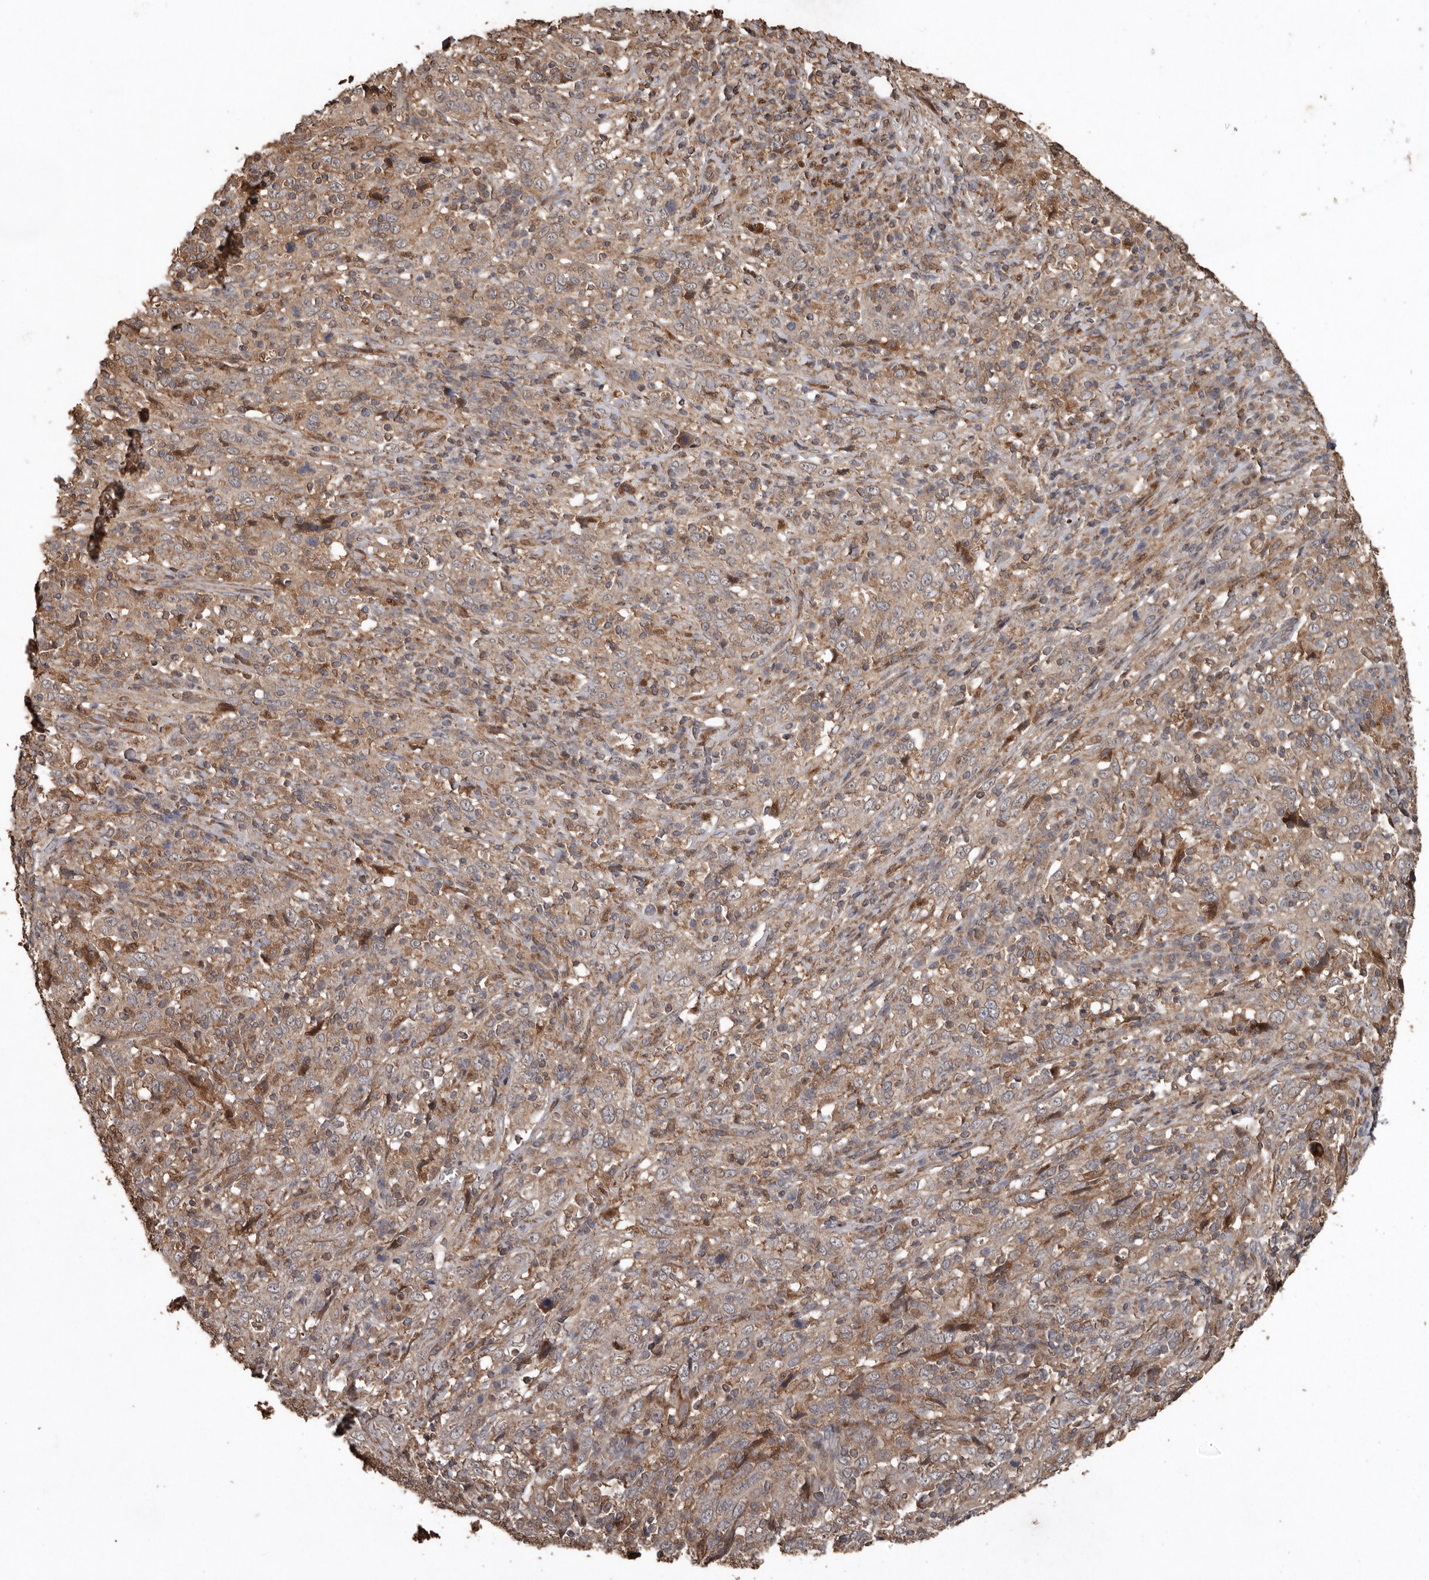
{"staining": {"intensity": "moderate", "quantity": ">75%", "location": "cytoplasmic/membranous"}, "tissue": "cervical cancer", "cell_type": "Tumor cells", "image_type": "cancer", "snomed": [{"axis": "morphology", "description": "Squamous cell carcinoma, NOS"}, {"axis": "topography", "description": "Cervix"}], "caption": "Human cervical cancer (squamous cell carcinoma) stained with a protein marker displays moderate staining in tumor cells.", "gene": "RANBP17", "patient": {"sex": "female", "age": 46}}